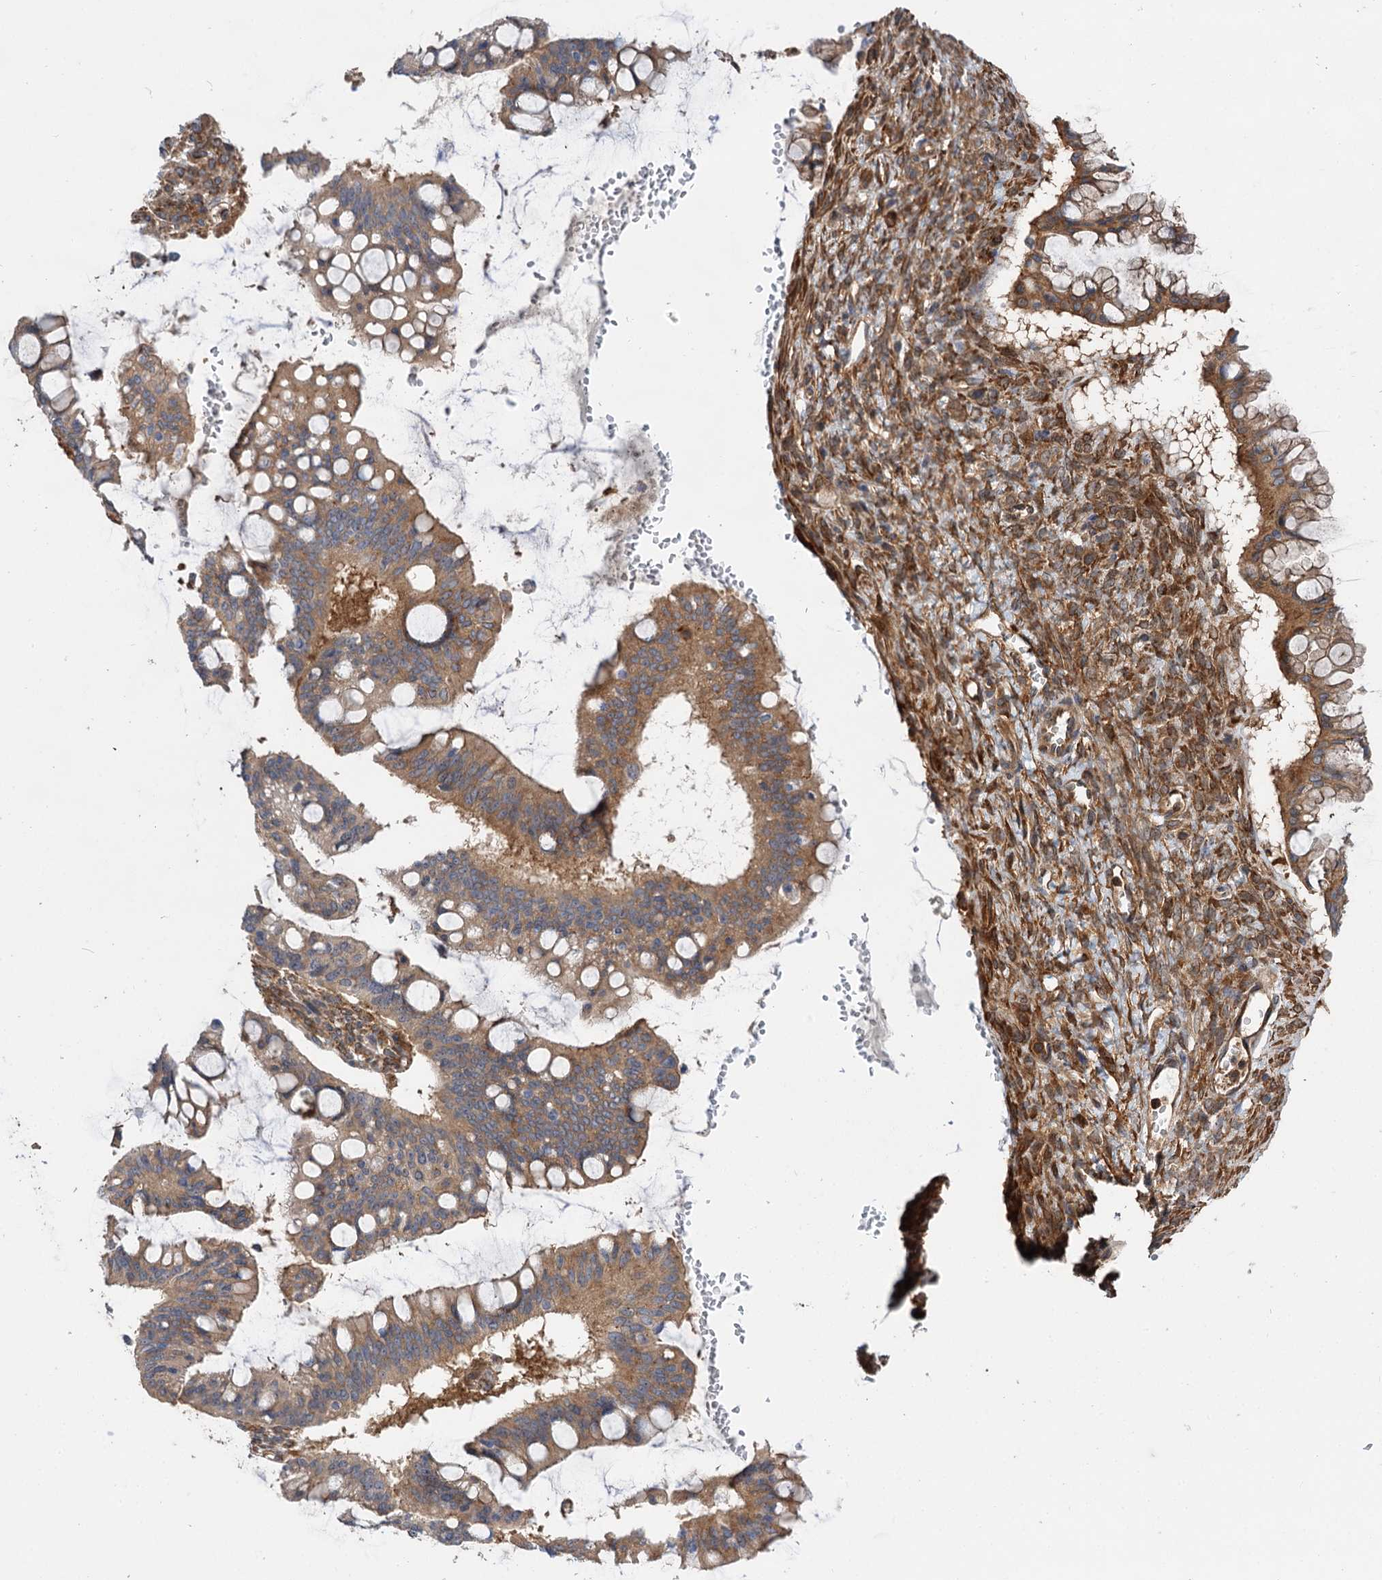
{"staining": {"intensity": "moderate", "quantity": ">75%", "location": "cytoplasmic/membranous"}, "tissue": "ovarian cancer", "cell_type": "Tumor cells", "image_type": "cancer", "snomed": [{"axis": "morphology", "description": "Cystadenocarcinoma, mucinous, NOS"}, {"axis": "topography", "description": "Ovary"}], "caption": "Moderate cytoplasmic/membranous expression for a protein is present in about >75% of tumor cells of mucinous cystadenocarcinoma (ovarian) using IHC.", "gene": "PACS1", "patient": {"sex": "female", "age": 73}}